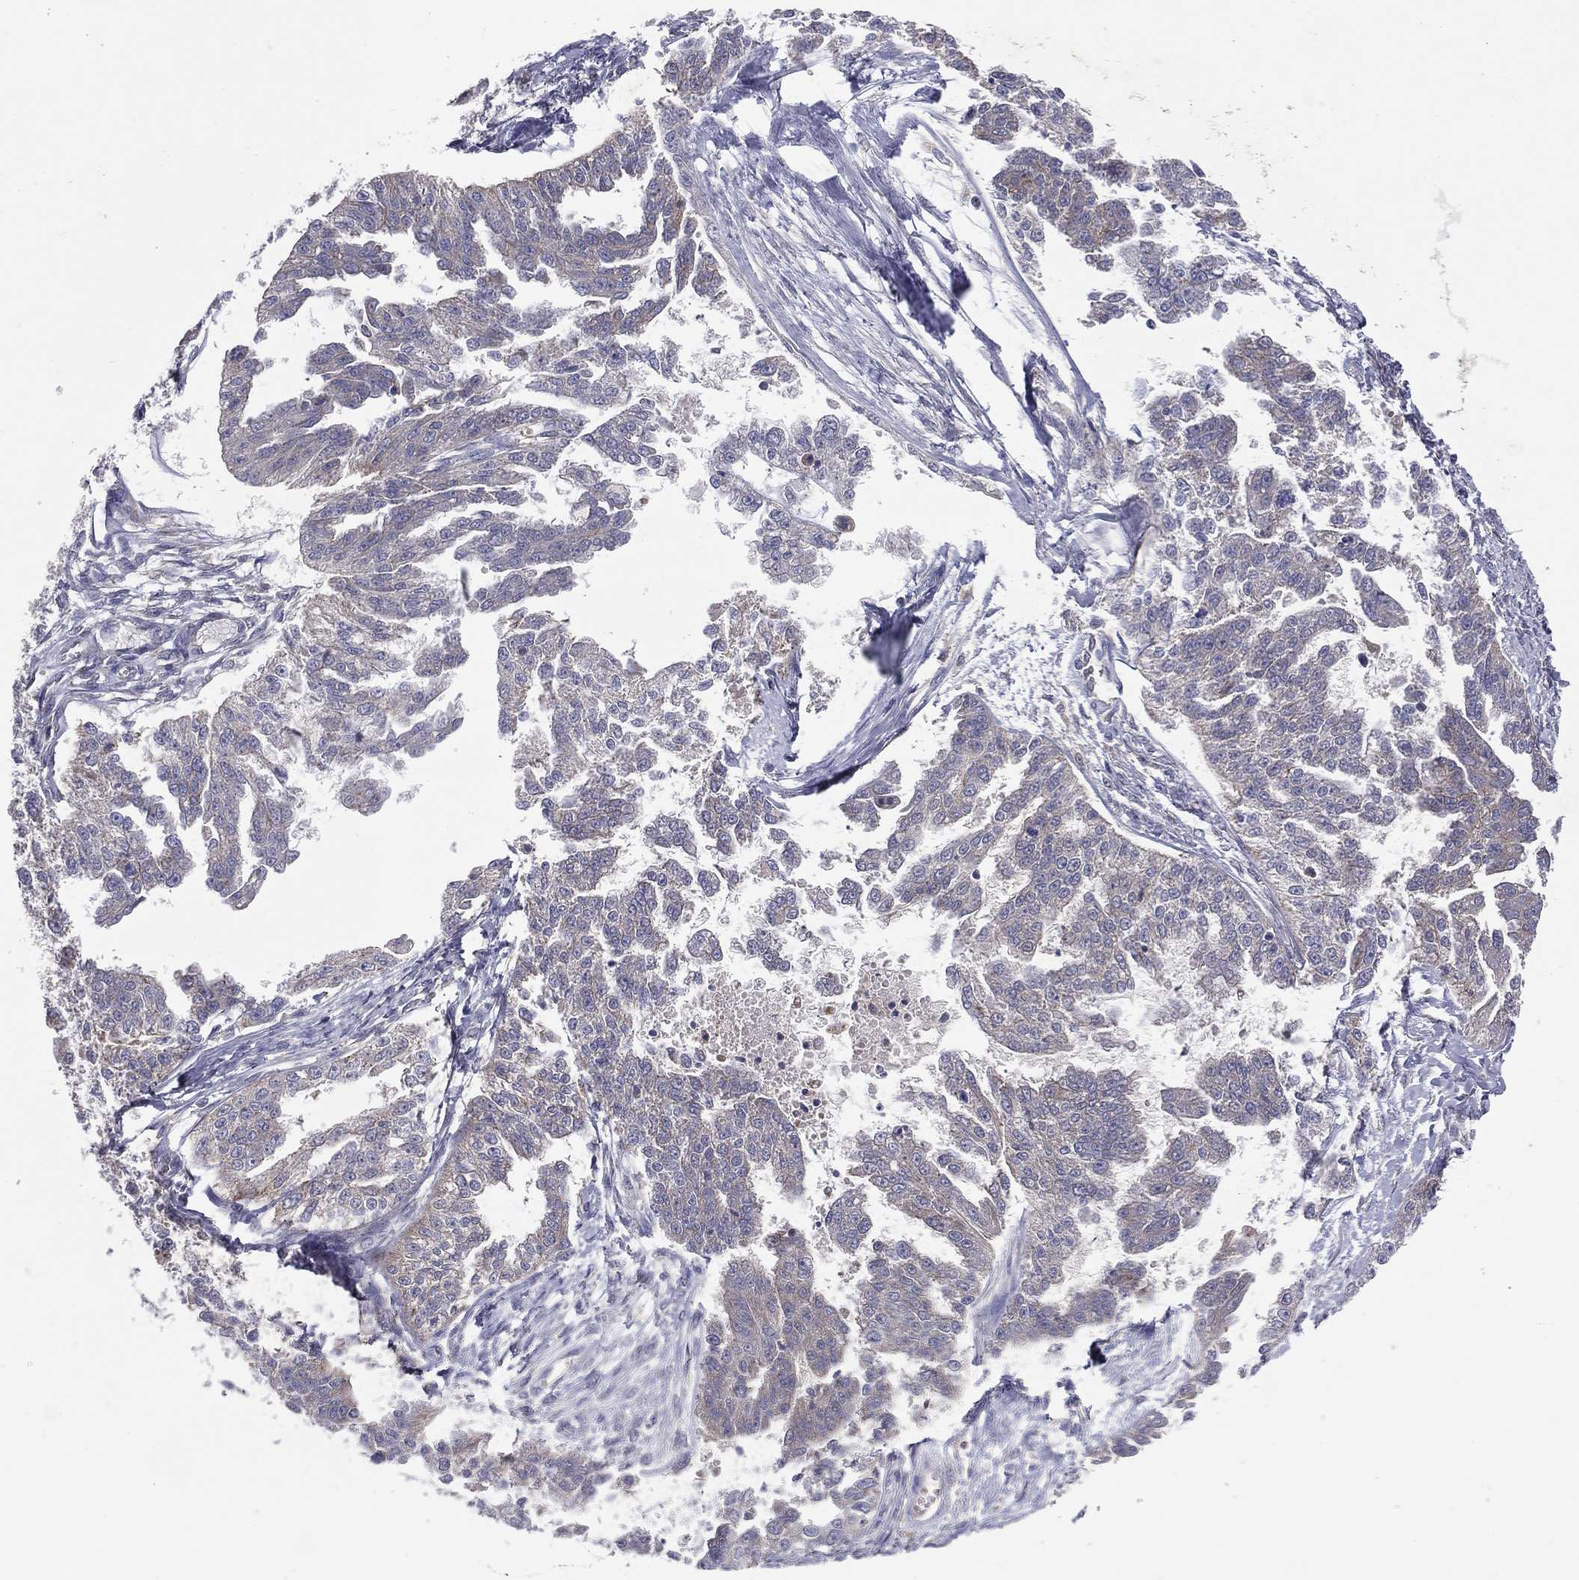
{"staining": {"intensity": "negative", "quantity": "none", "location": "none"}, "tissue": "ovarian cancer", "cell_type": "Tumor cells", "image_type": "cancer", "snomed": [{"axis": "morphology", "description": "Cystadenocarcinoma, serous, NOS"}, {"axis": "topography", "description": "Ovary"}], "caption": "A histopathology image of human ovarian cancer is negative for staining in tumor cells. (Brightfield microscopy of DAB IHC at high magnification).", "gene": "STARD3", "patient": {"sex": "female", "age": 58}}